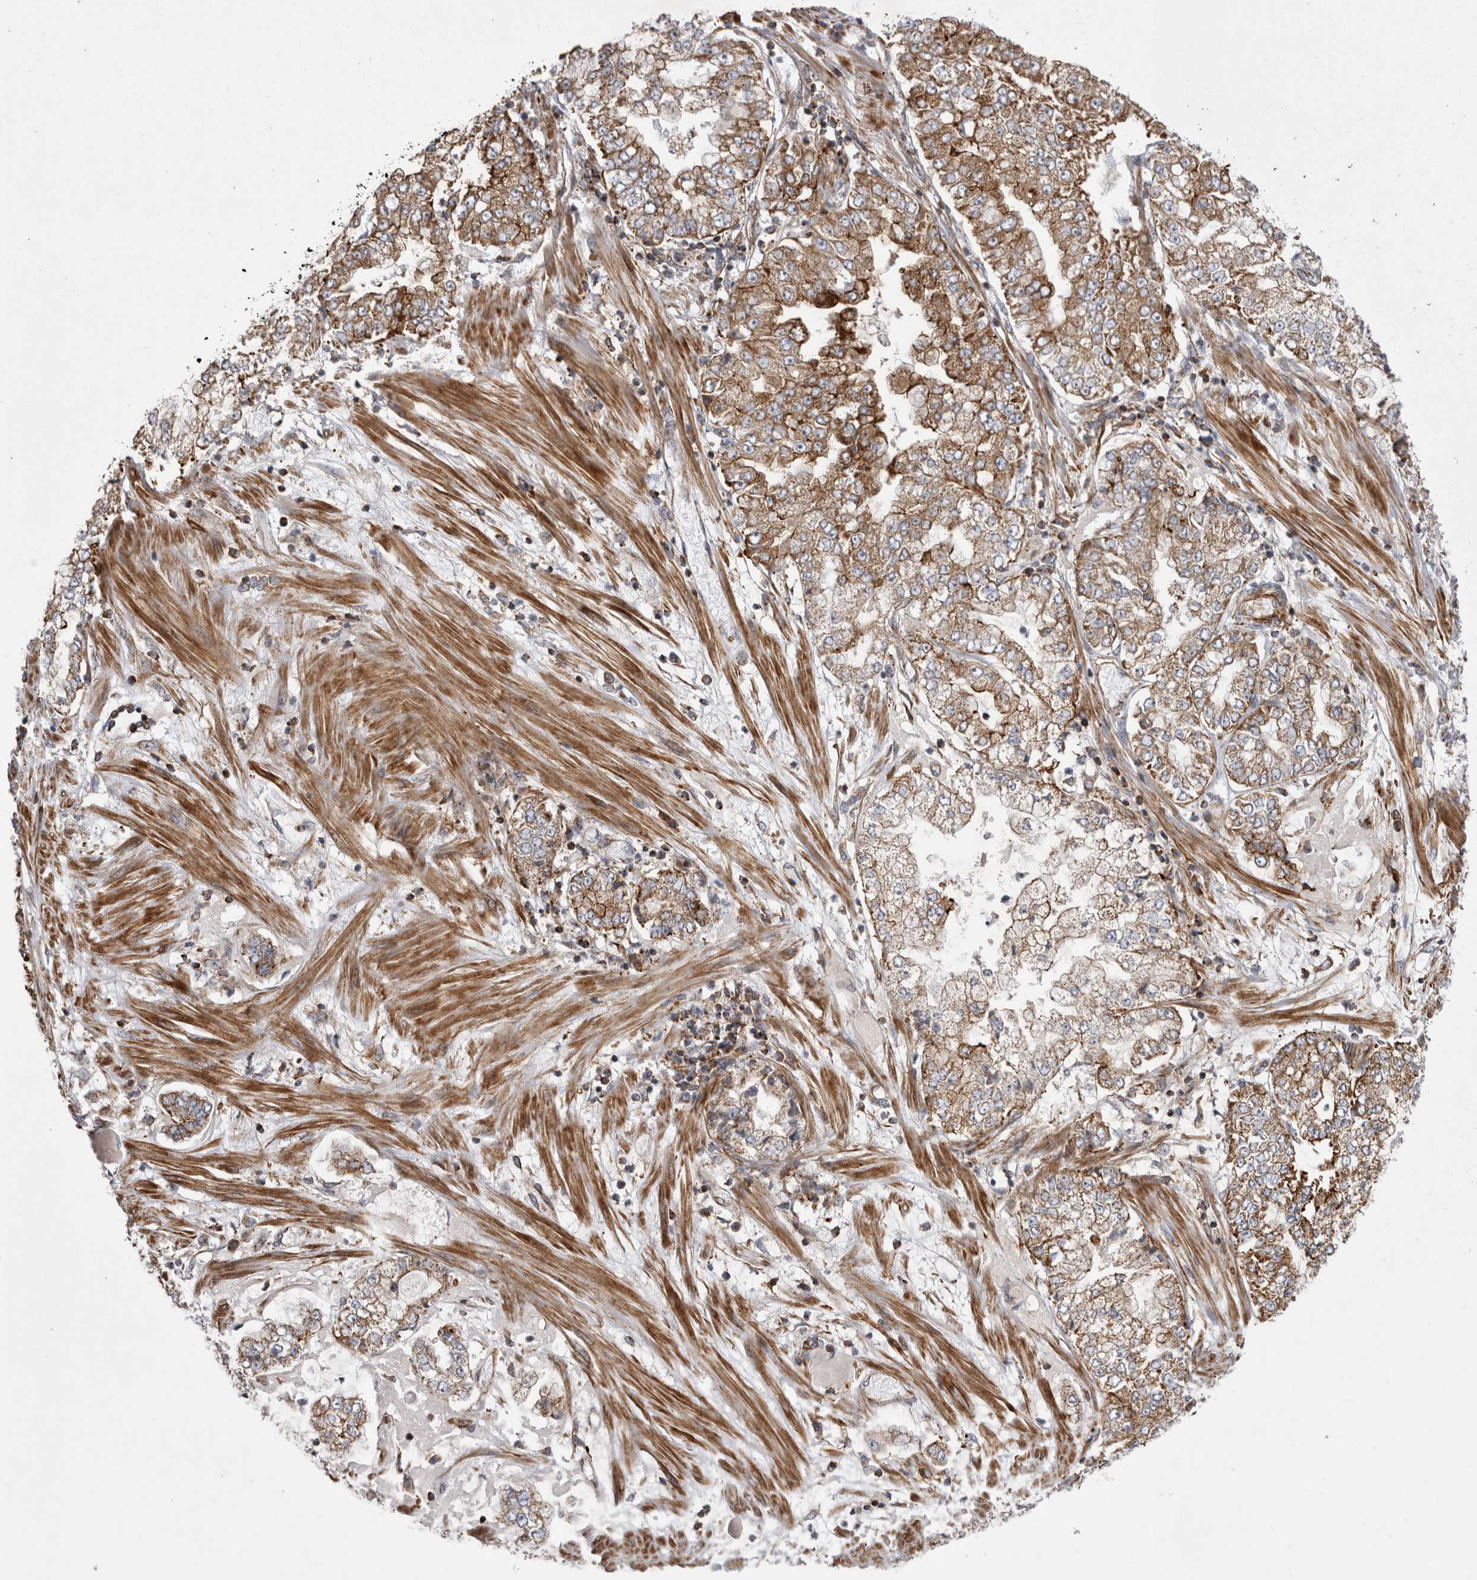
{"staining": {"intensity": "moderate", "quantity": ">75%", "location": "cytoplasmic/membranous"}, "tissue": "stomach cancer", "cell_type": "Tumor cells", "image_type": "cancer", "snomed": [{"axis": "morphology", "description": "Adenocarcinoma, NOS"}, {"axis": "topography", "description": "Stomach"}], "caption": "Protein expression analysis of stomach adenocarcinoma shows moderate cytoplasmic/membranous positivity in approximately >75% of tumor cells.", "gene": "TSPOAP1", "patient": {"sex": "male", "age": 76}}